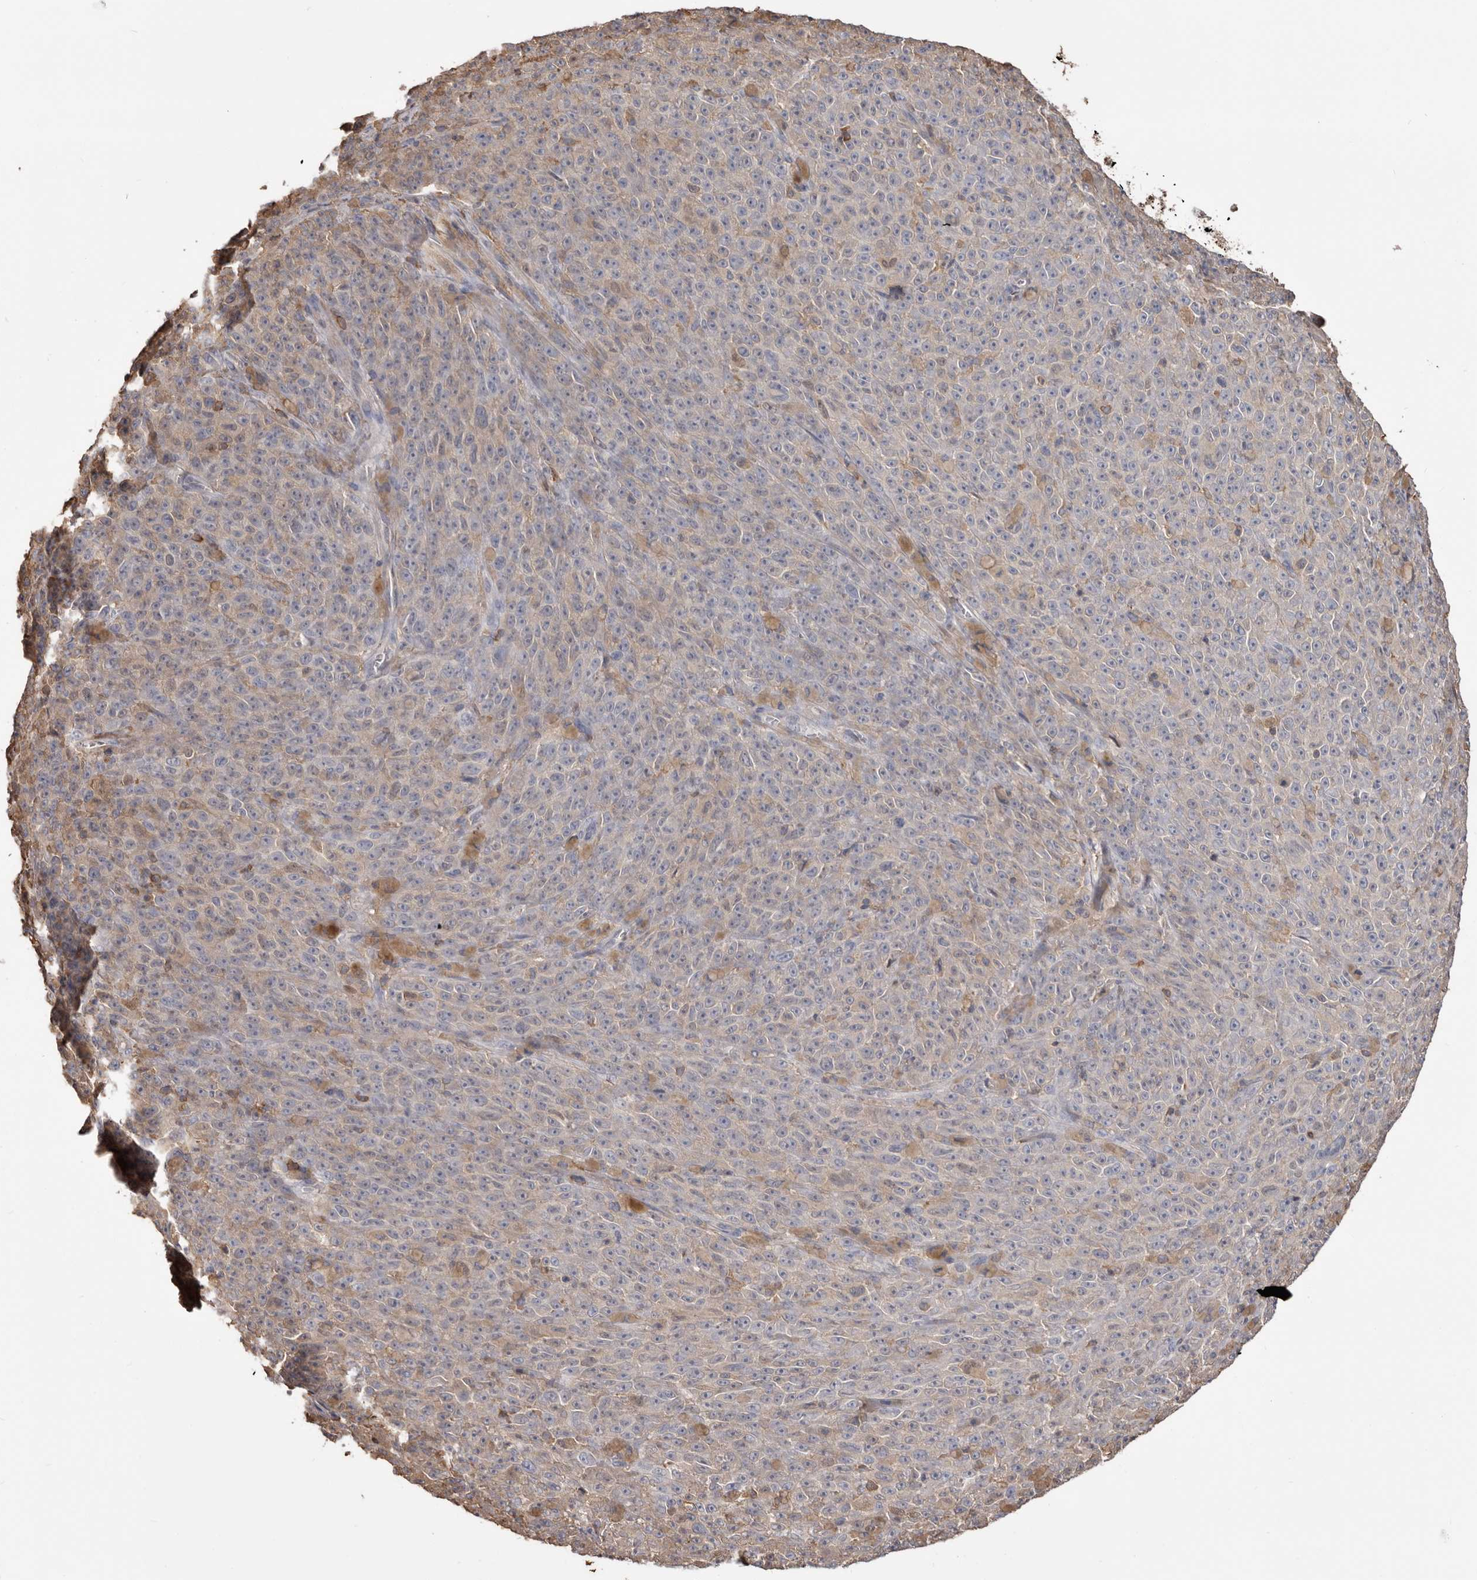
{"staining": {"intensity": "negative", "quantity": "none", "location": "none"}, "tissue": "melanoma", "cell_type": "Tumor cells", "image_type": "cancer", "snomed": [{"axis": "morphology", "description": "Malignant melanoma, NOS"}, {"axis": "topography", "description": "Skin"}], "caption": "An immunohistochemistry (IHC) image of malignant melanoma is shown. There is no staining in tumor cells of malignant melanoma. The staining is performed using DAB brown chromogen with nuclei counter-stained in using hematoxylin.", "gene": "PKM", "patient": {"sex": "female", "age": 82}}